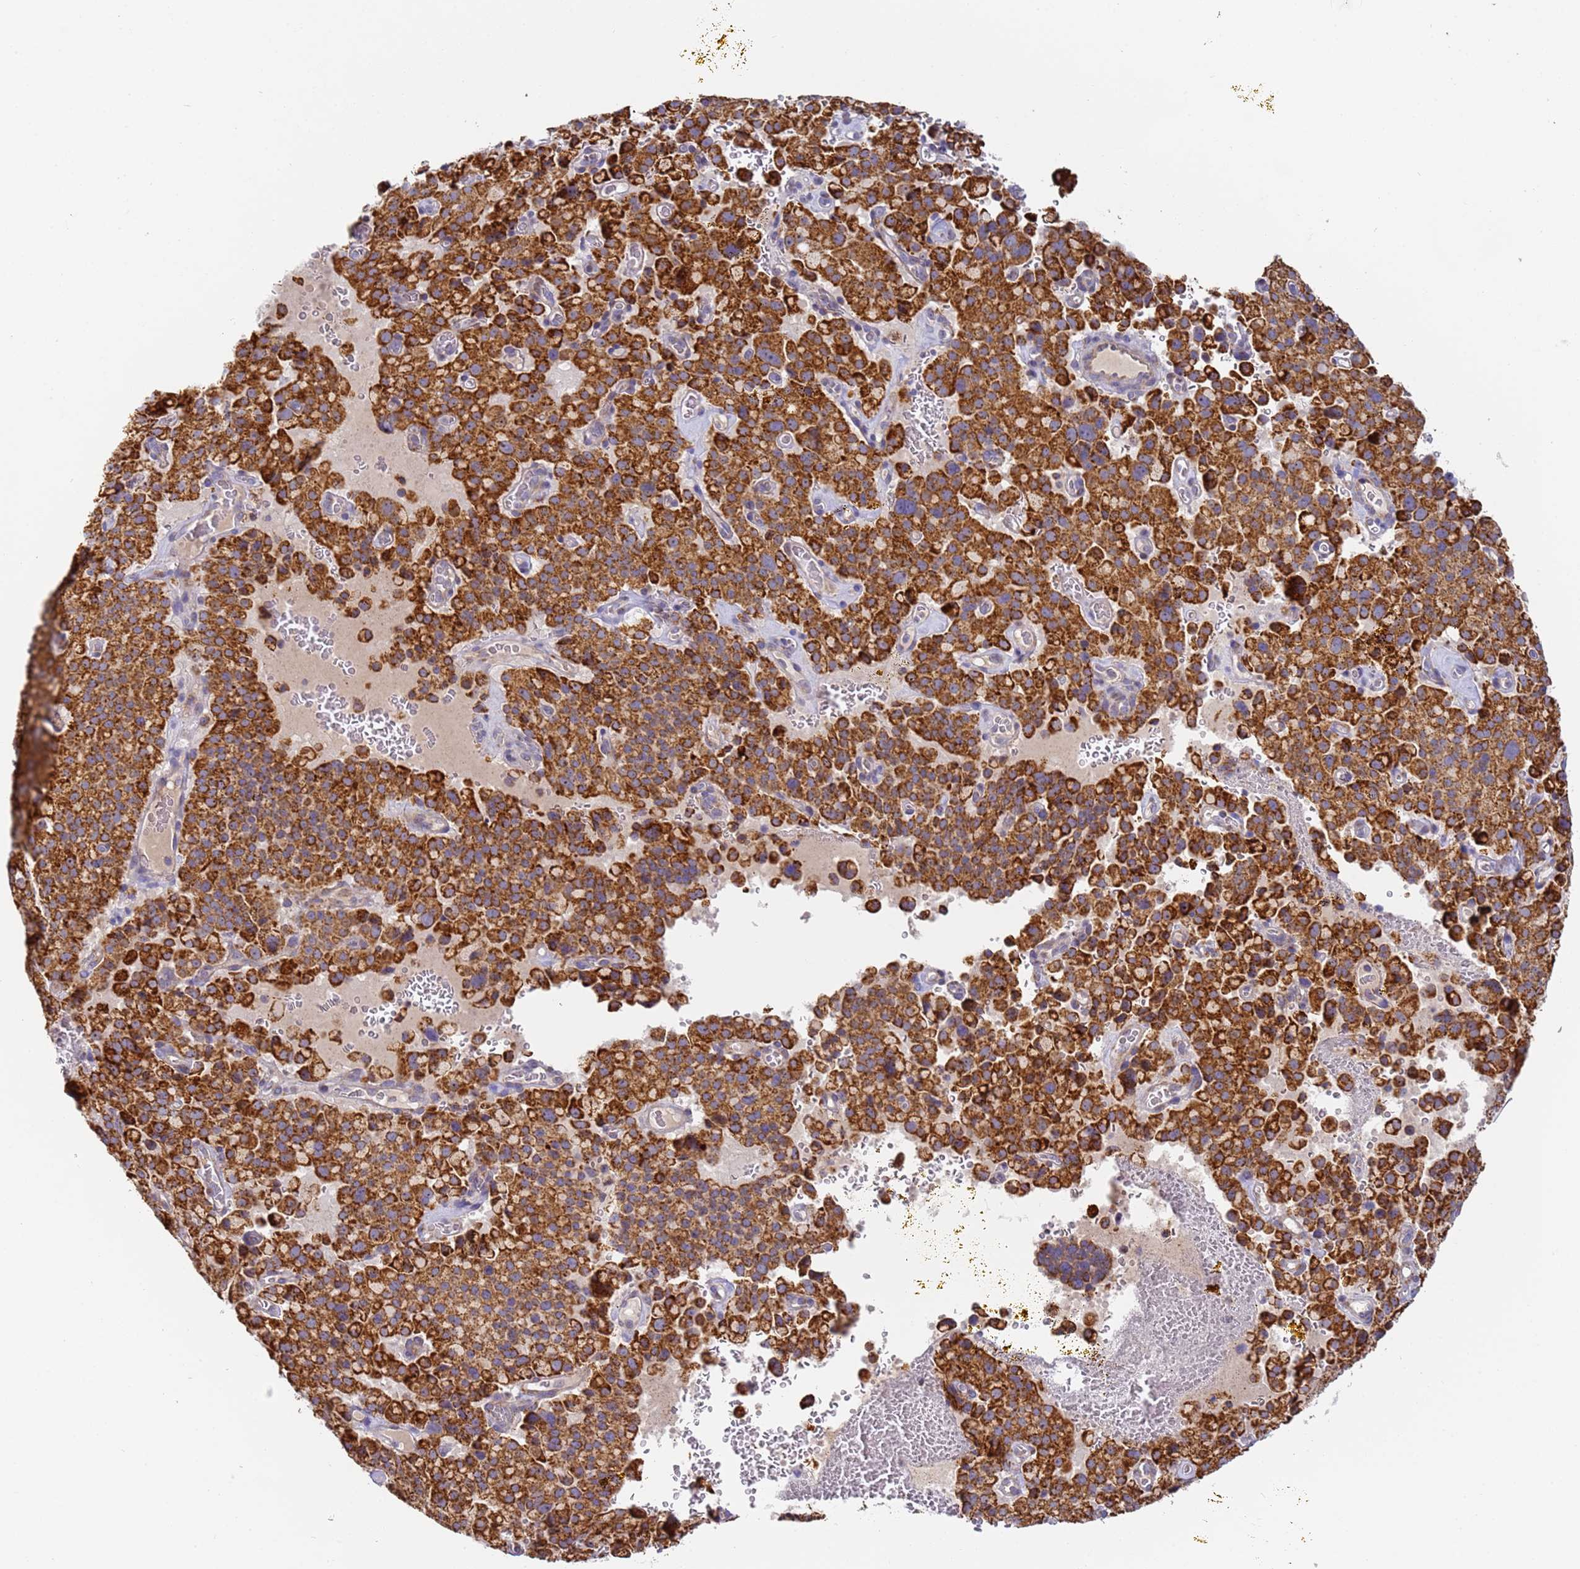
{"staining": {"intensity": "strong", "quantity": ">75%", "location": "cytoplasmic/membranous"}, "tissue": "pancreatic cancer", "cell_type": "Tumor cells", "image_type": "cancer", "snomed": [{"axis": "morphology", "description": "Adenocarcinoma, NOS"}, {"axis": "topography", "description": "Pancreas"}], "caption": "IHC micrograph of neoplastic tissue: pancreatic adenocarcinoma stained using IHC reveals high levels of strong protein expression localized specifically in the cytoplasmic/membranous of tumor cells, appearing as a cytoplasmic/membranous brown color.", "gene": "FRG2C", "patient": {"sex": "male", "age": 65}}